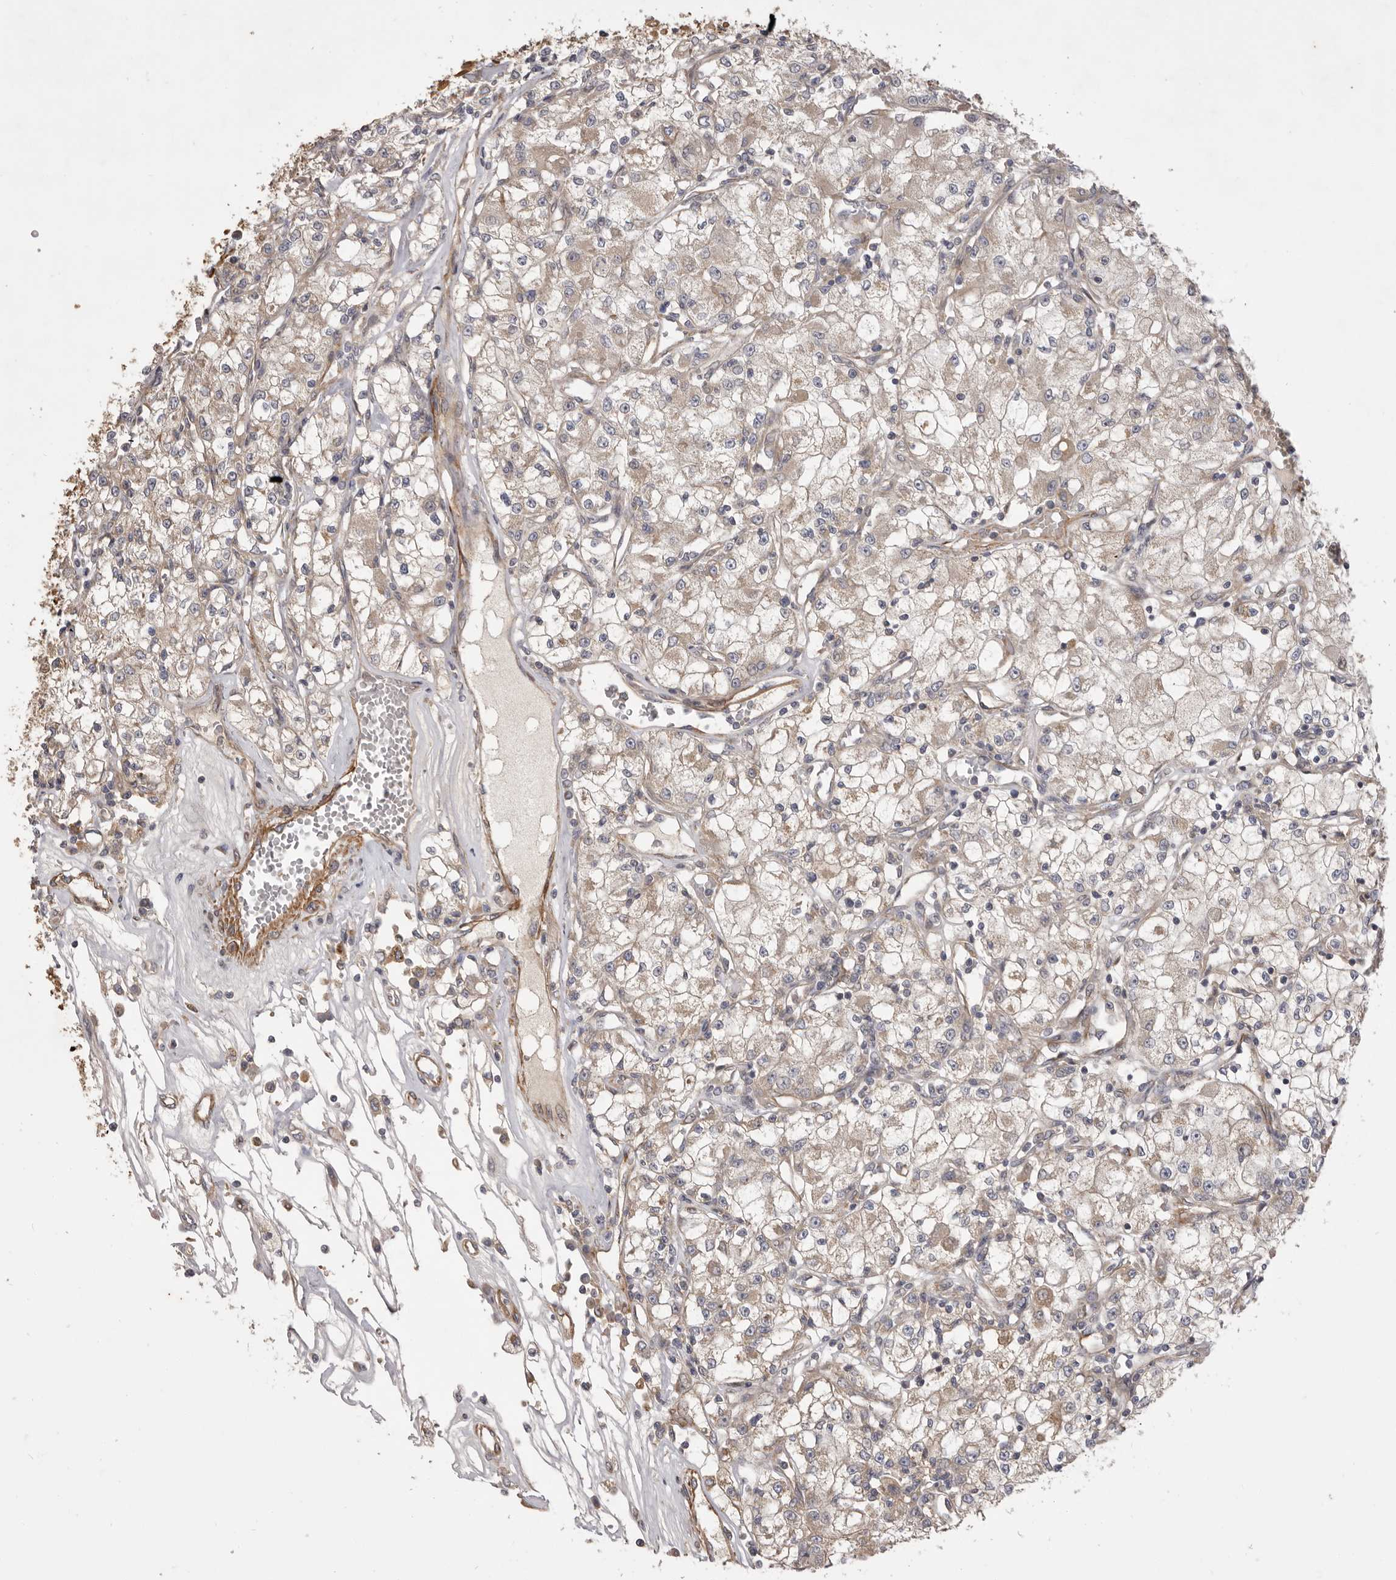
{"staining": {"intensity": "weak", "quantity": "<25%", "location": "cytoplasmic/membranous"}, "tissue": "renal cancer", "cell_type": "Tumor cells", "image_type": "cancer", "snomed": [{"axis": "morphology", "description": "Adenocarcinoma, NOS"}, {"axis": "topography", "description": "Kidney"}], "caption": "Image shows no significant protein staining in tumor cells of adenocarcinoma (renal).", "gene": "VPS45", "patient": {"sex": "female", "age": 59}}